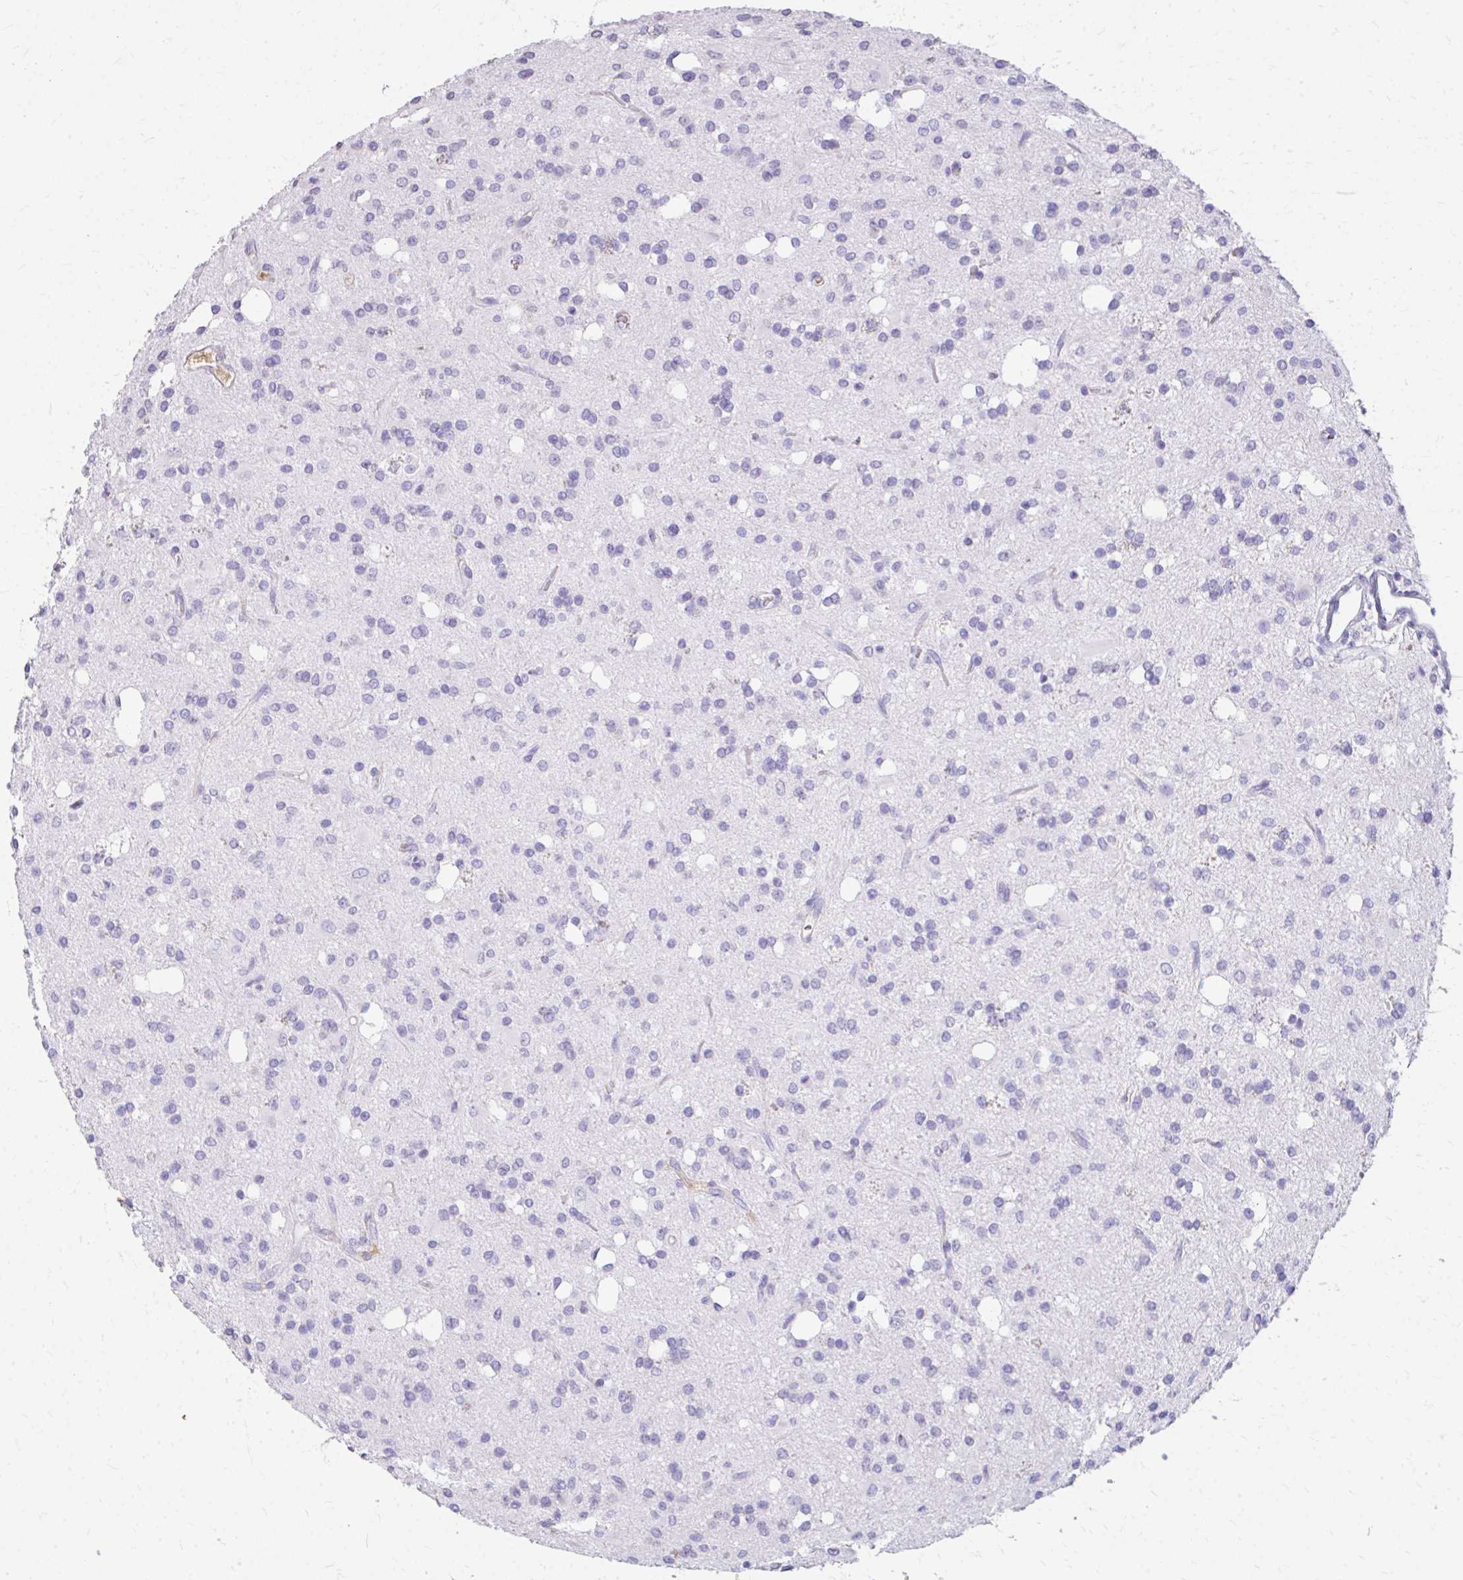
{"staining": {"intensity": "negative", "quantity": "none", "location": "none"}, "tissue": "glioma", "cell_type": "Tumor cells", "image_type": "cancer", "snomed": [{"axis": "morphology", "description": "Glioma, malignant, Low grade"}, {"axis": "topography", "description": "Brain"}], "caption": "This photomicrograph is of malignant glioma (low-grade) stained with IHC to label a protein in brown with the nuclei are counter-stained blue. There is no positivity in tumor cells.", "gene": "CFH", "patient": {"sex": "female", "age": 33}}